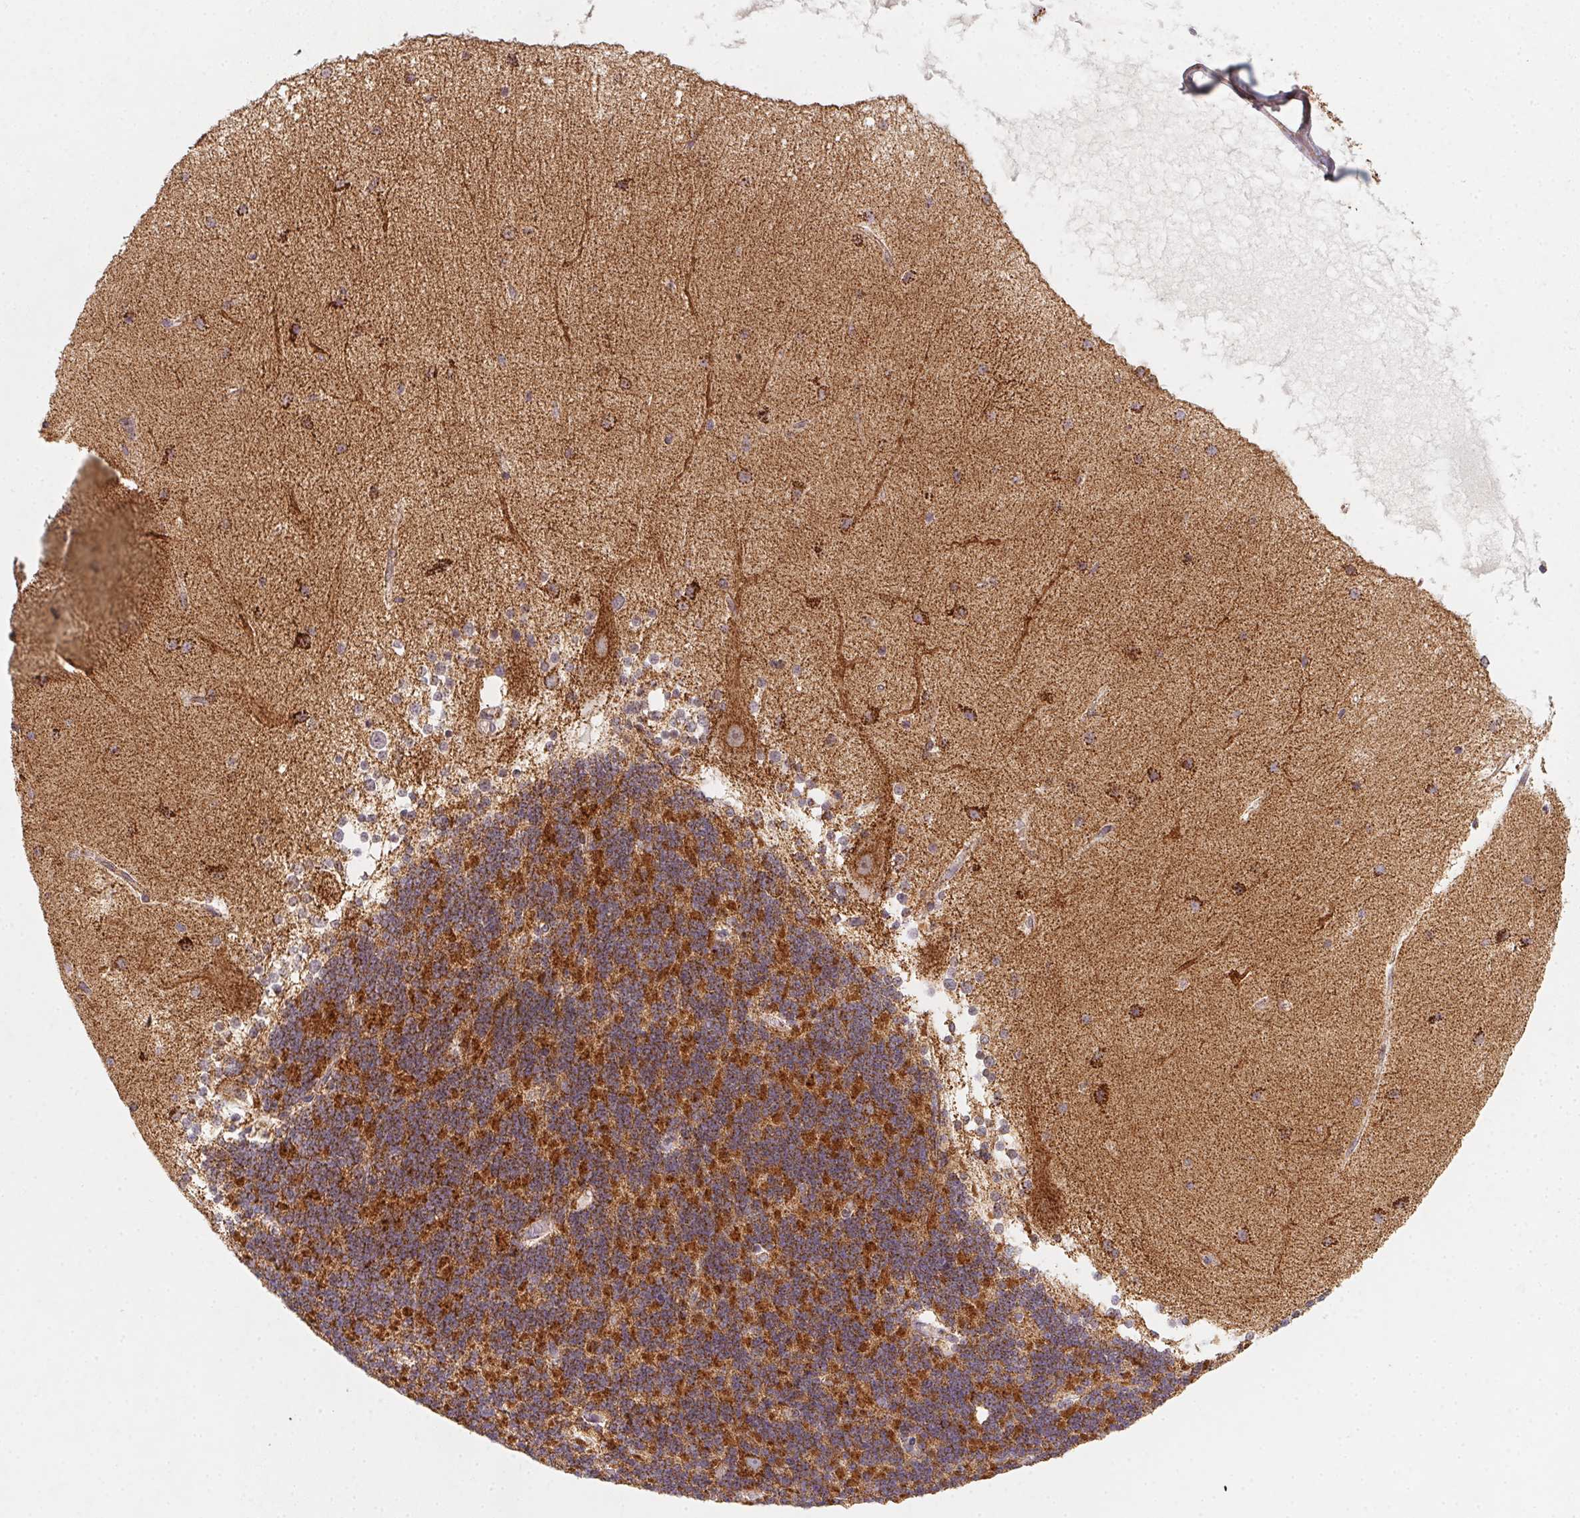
{"staining": {"intensity": "strong", "quantity": "25%-75%", "location": "cytoplasmic/membranous"}, "tissue": "cerebellum", "cell_type": "Cells in granular layer", "image_type": "normal", "snomed": [{"axis": "morphology", "description": "Normal tissue, NOS"}, {"axis": "topography", "description": "Cerebellum"}], "caption": "Immunohistochemical staining of benign human cerebellum demonstrates strong cytoplasmic/membranous protein positivity in approximately 25%-75% of cells in granular layer. (DAB (3,3'-diaminobenzidine) = brown stain, brightfield microscopy at high magnification).", "gene": "NDUFS6", "patient": {"sex": "female", "age": 54}}